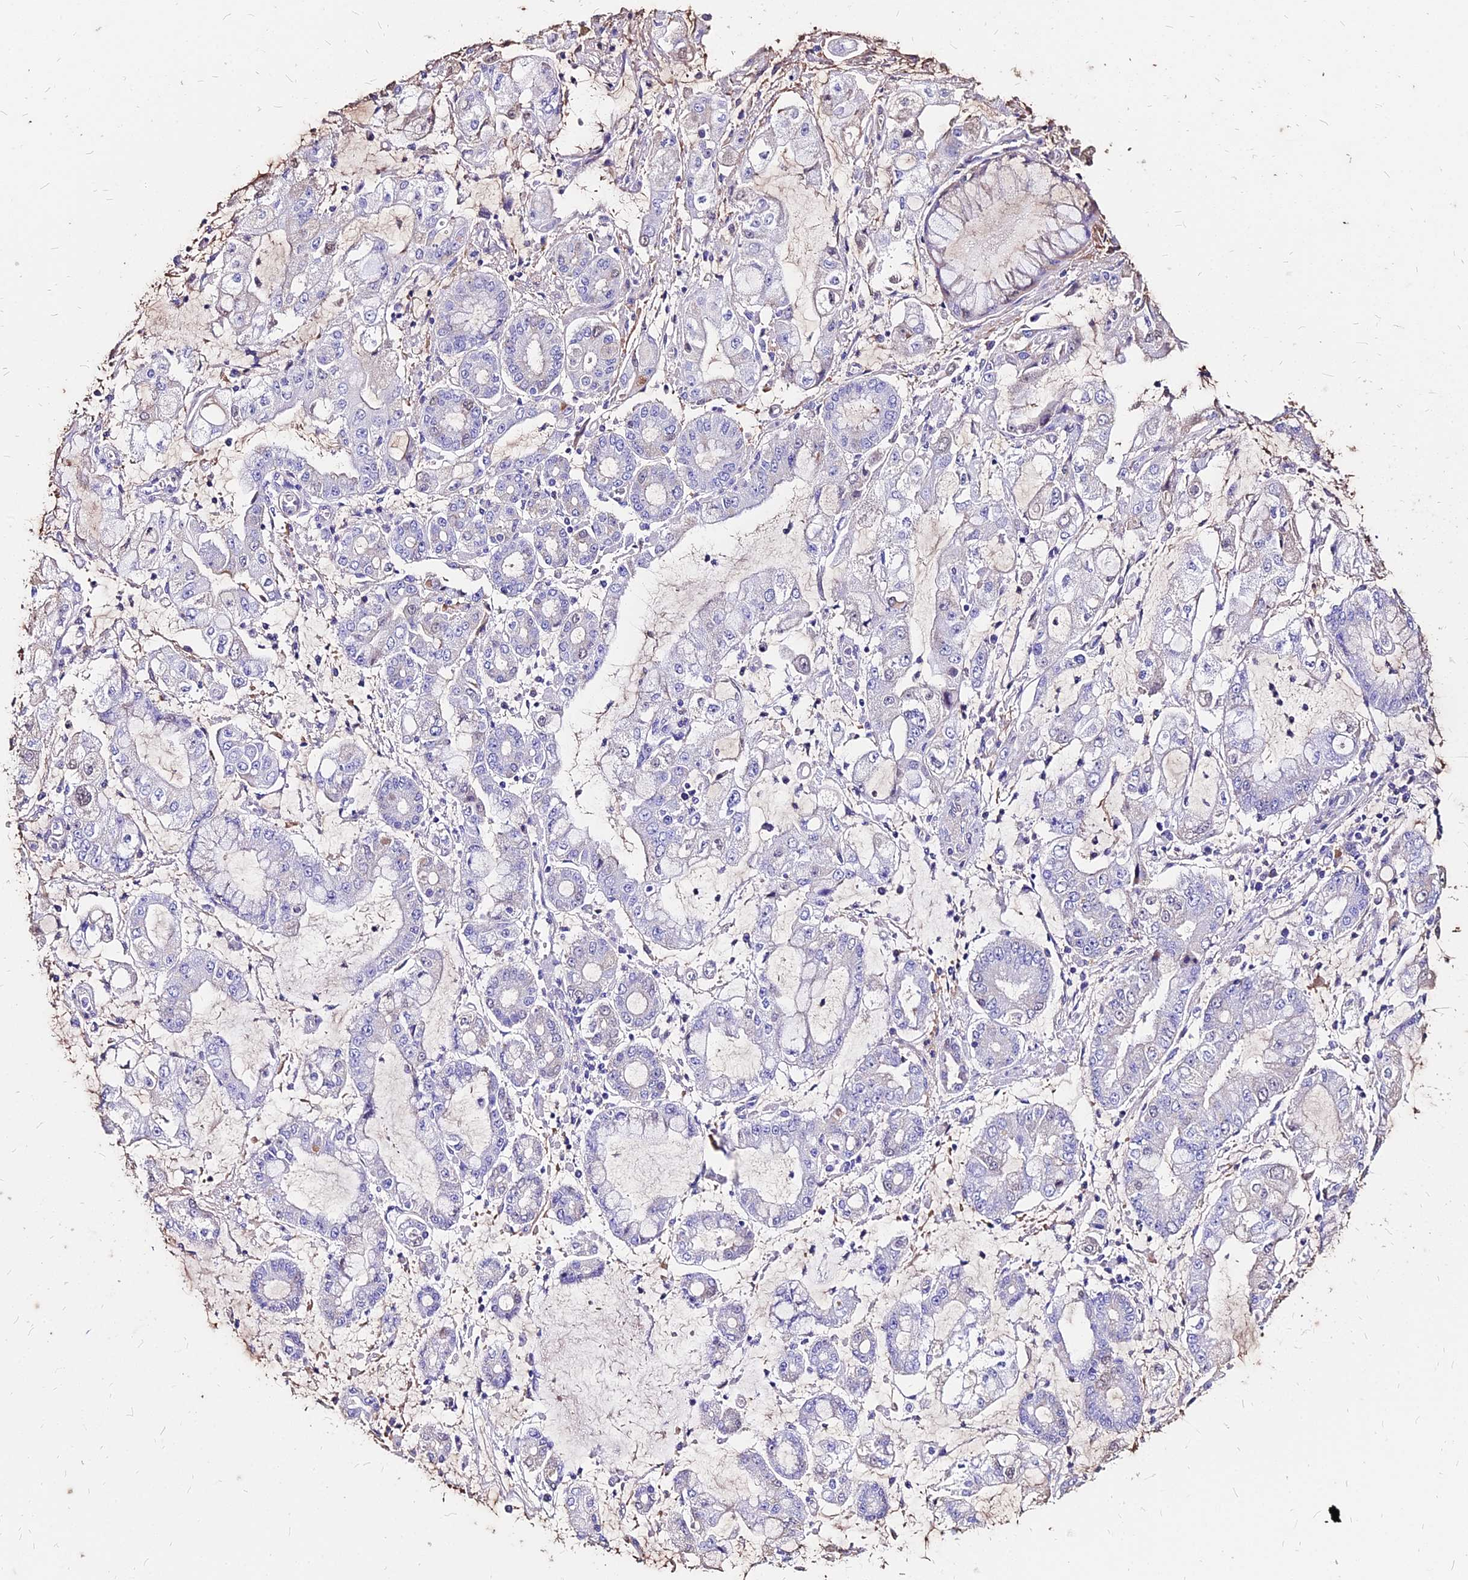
{"staining": {"intensity": "negative", "quantity": "none", "location": "none"}, "tissue": "stomach cancer", "cell_type": "Tumor cells", "image_type": "cancer", "snomed": [{"axis": "morphology", "description": "Adenocarcinoma, NOS"}, {"axis": "topography", "description": "Stomach"}], "caption": "This is an IHC photomicrograph of stomach adenocarcinoma. There is no expression in tumor cells.", "gene": "NME5", "patient": {"sex": "male", "age": 76}}